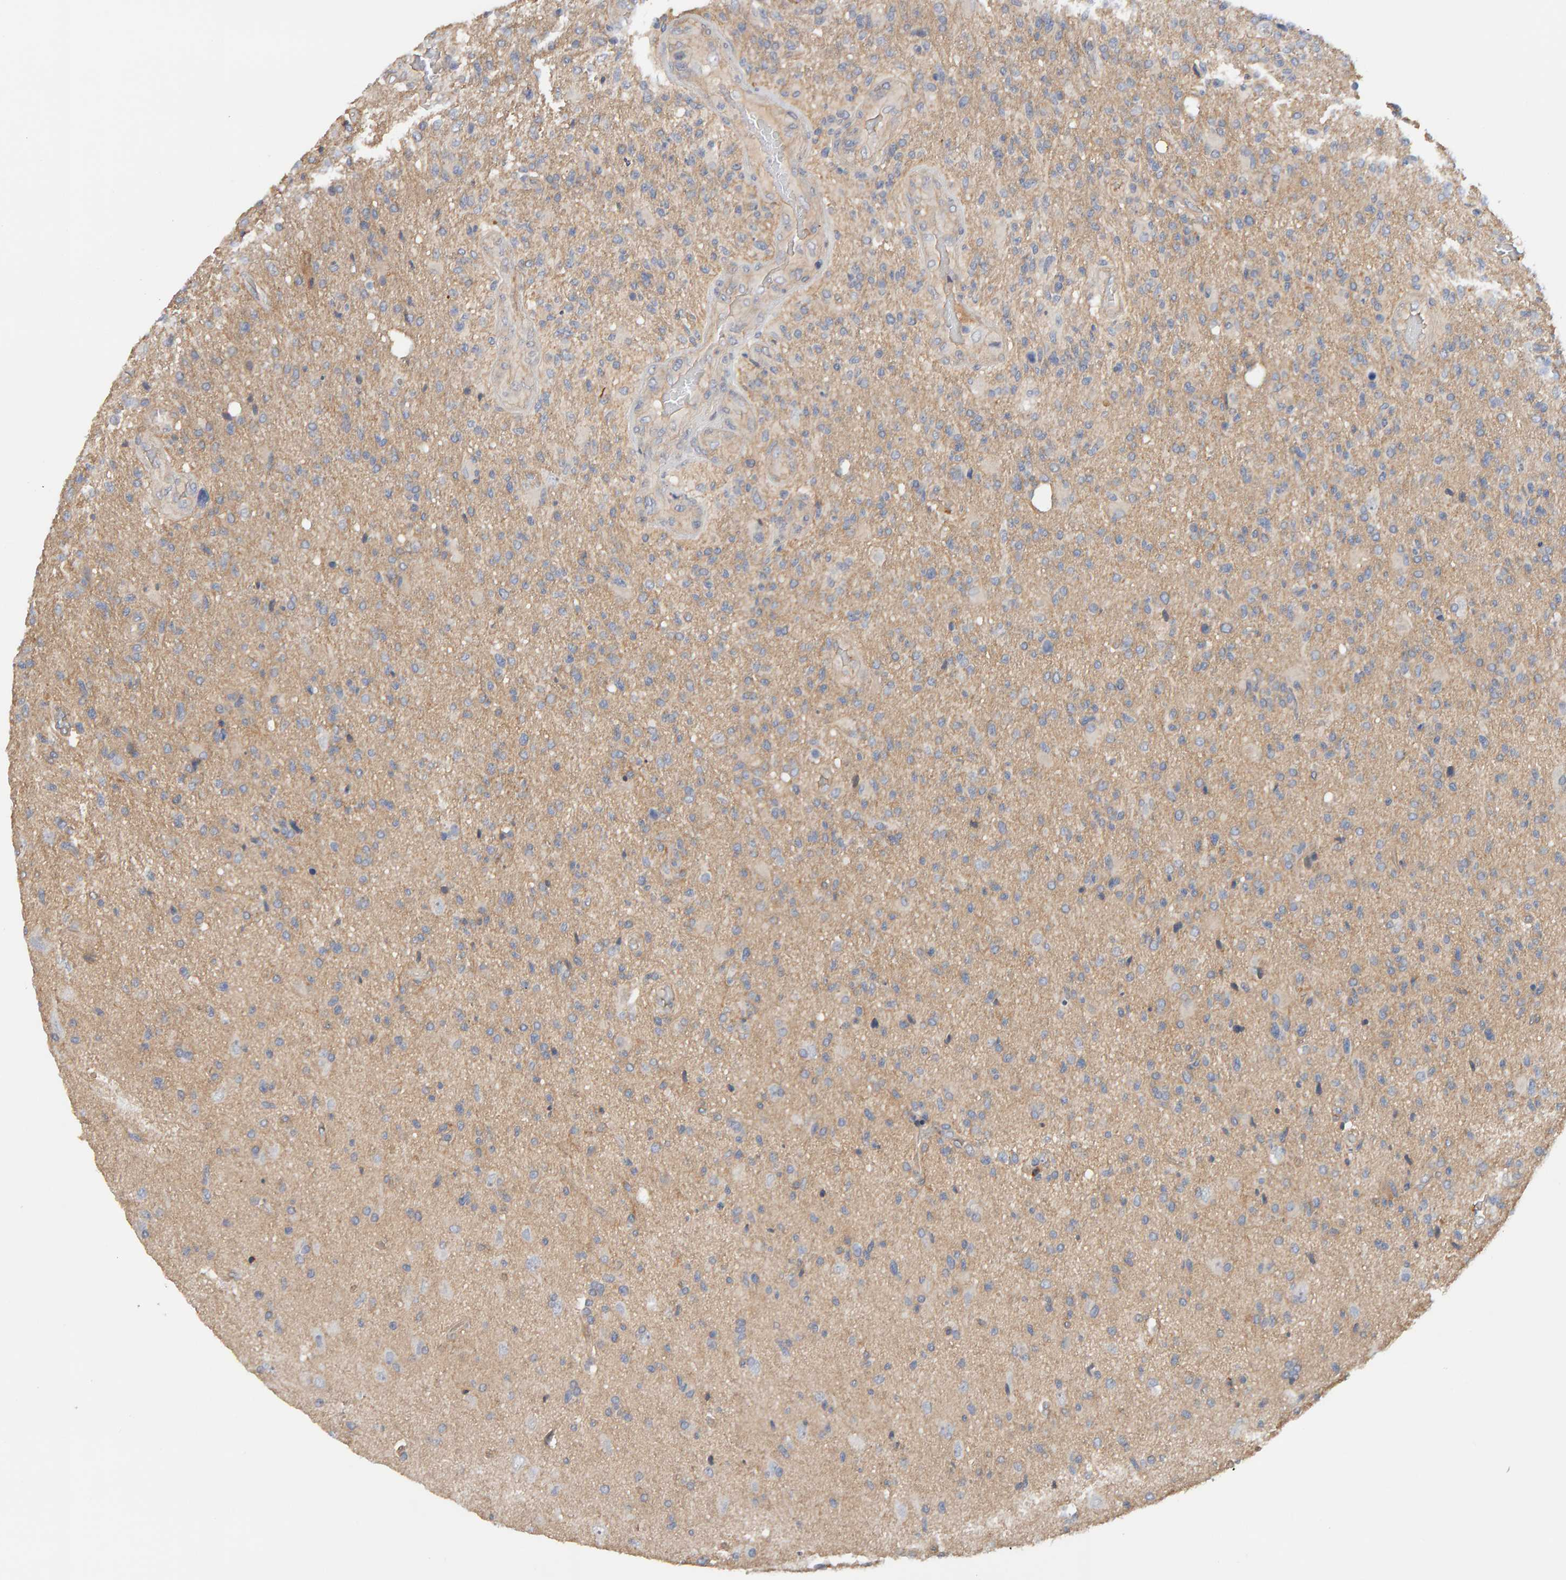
{"staining": {"intensity": "negative", "quantity": "none", "location": "none"}, "tissue": "glioma", "cell_type": "Tumor cells", "image_type": "cancer", "snomed": [{"axis": "morphology", "description": "Glioma, malignant, High grade"}, {"axis": "topography", "description": "Brain"}], "caption": "DAB immunohistochemical staining of glioma exhibits no significant positivity in tumor cells.", "gene": "PPP1R16A", "patient": {"sex": "male", "age": 72}}